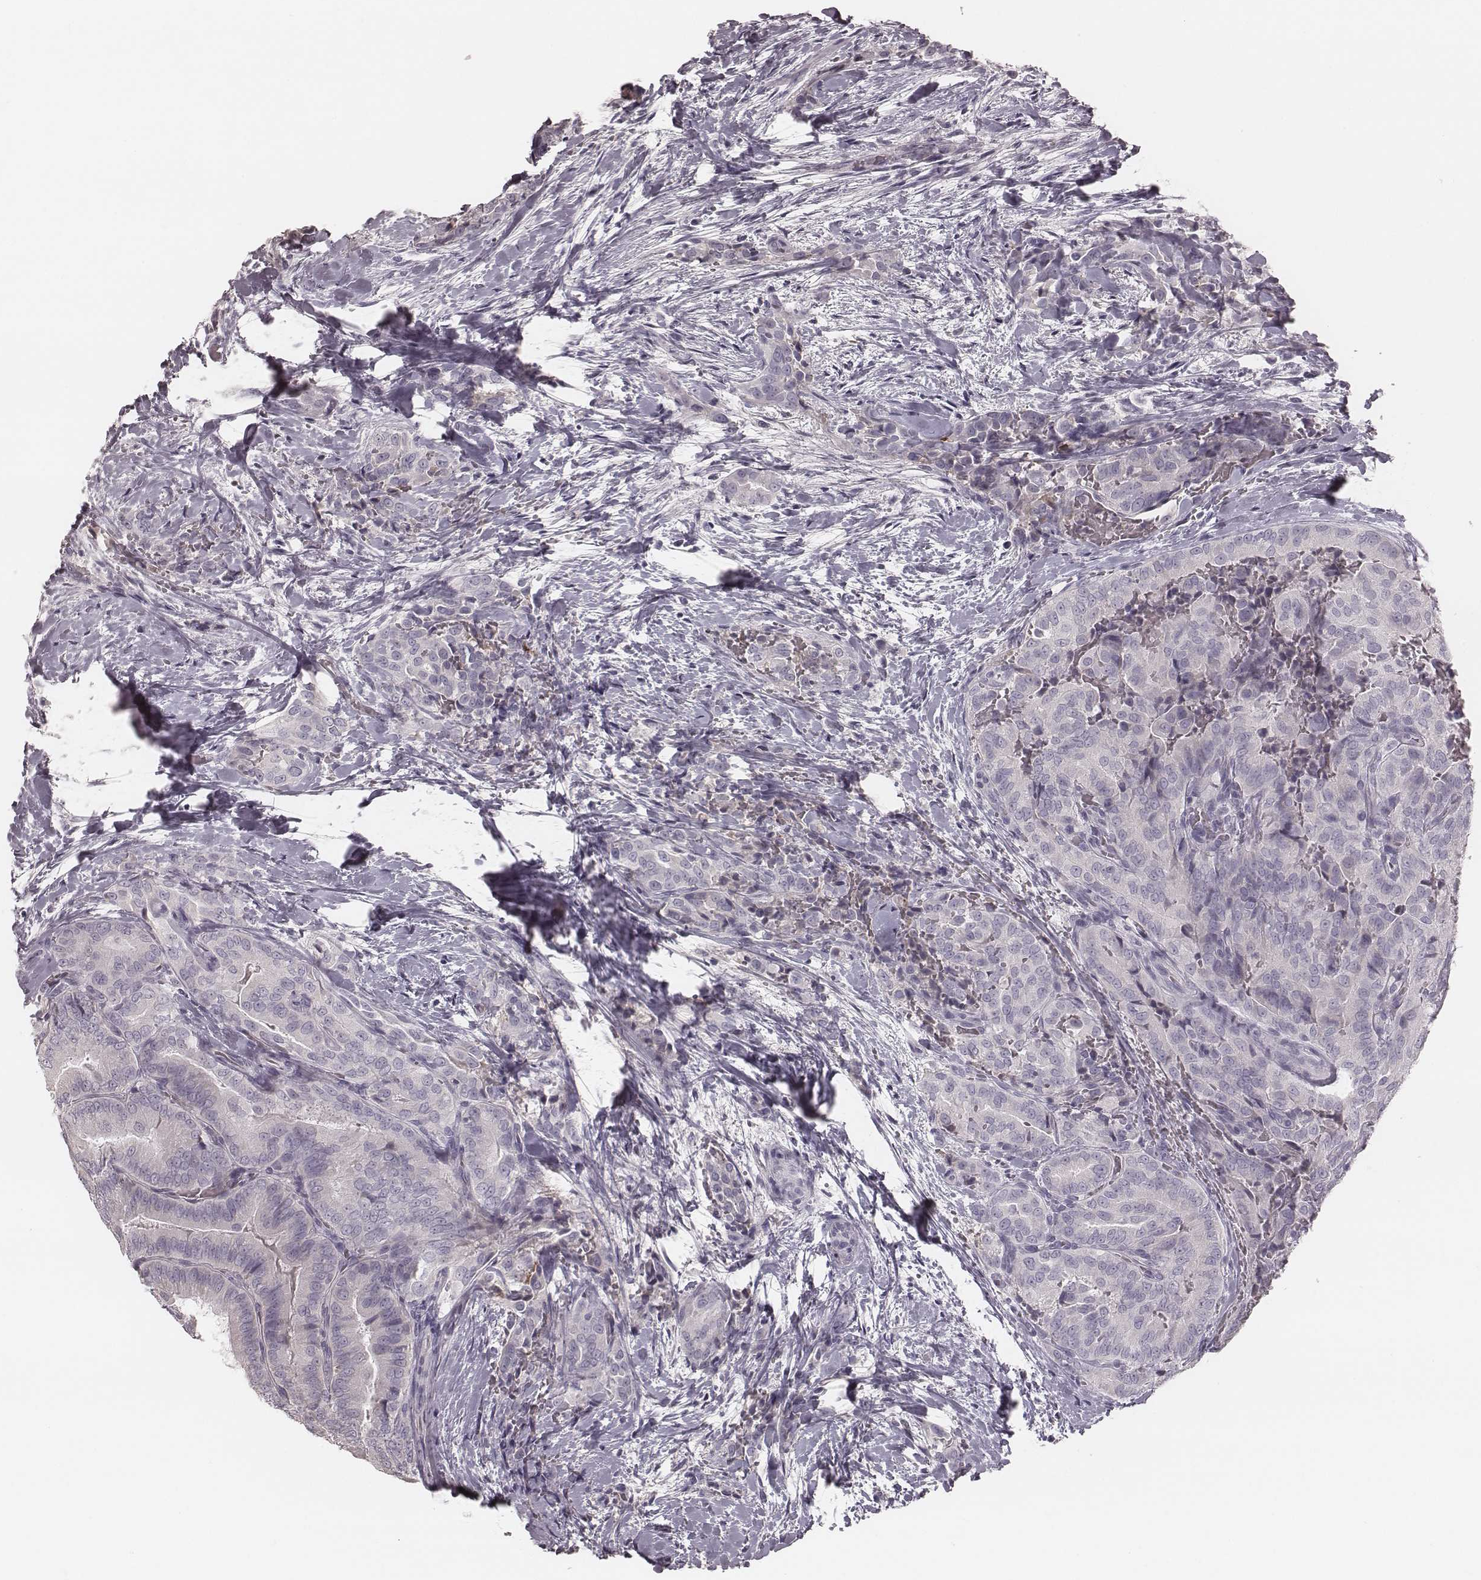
{"staining": {"intensity": "negative", "quantity": "none", "location": "none"}, "tissue": "thyroid cancer", "cell_type": "Tumor cells", "image_type": "cancer", "snomed": [{"axis": "morphology", "description": "Papillary adenocarcinoma, NOS"}, {"axis": "topography", "description": "Thyroid gland"}], "caption": "Immunohistochemical staining of thyroid papillary adenocarcinoma demonstrates no significant positivity in tumor cells.", "gene": "SMIM24", "patient": {"sex": "male", "age": 61}}